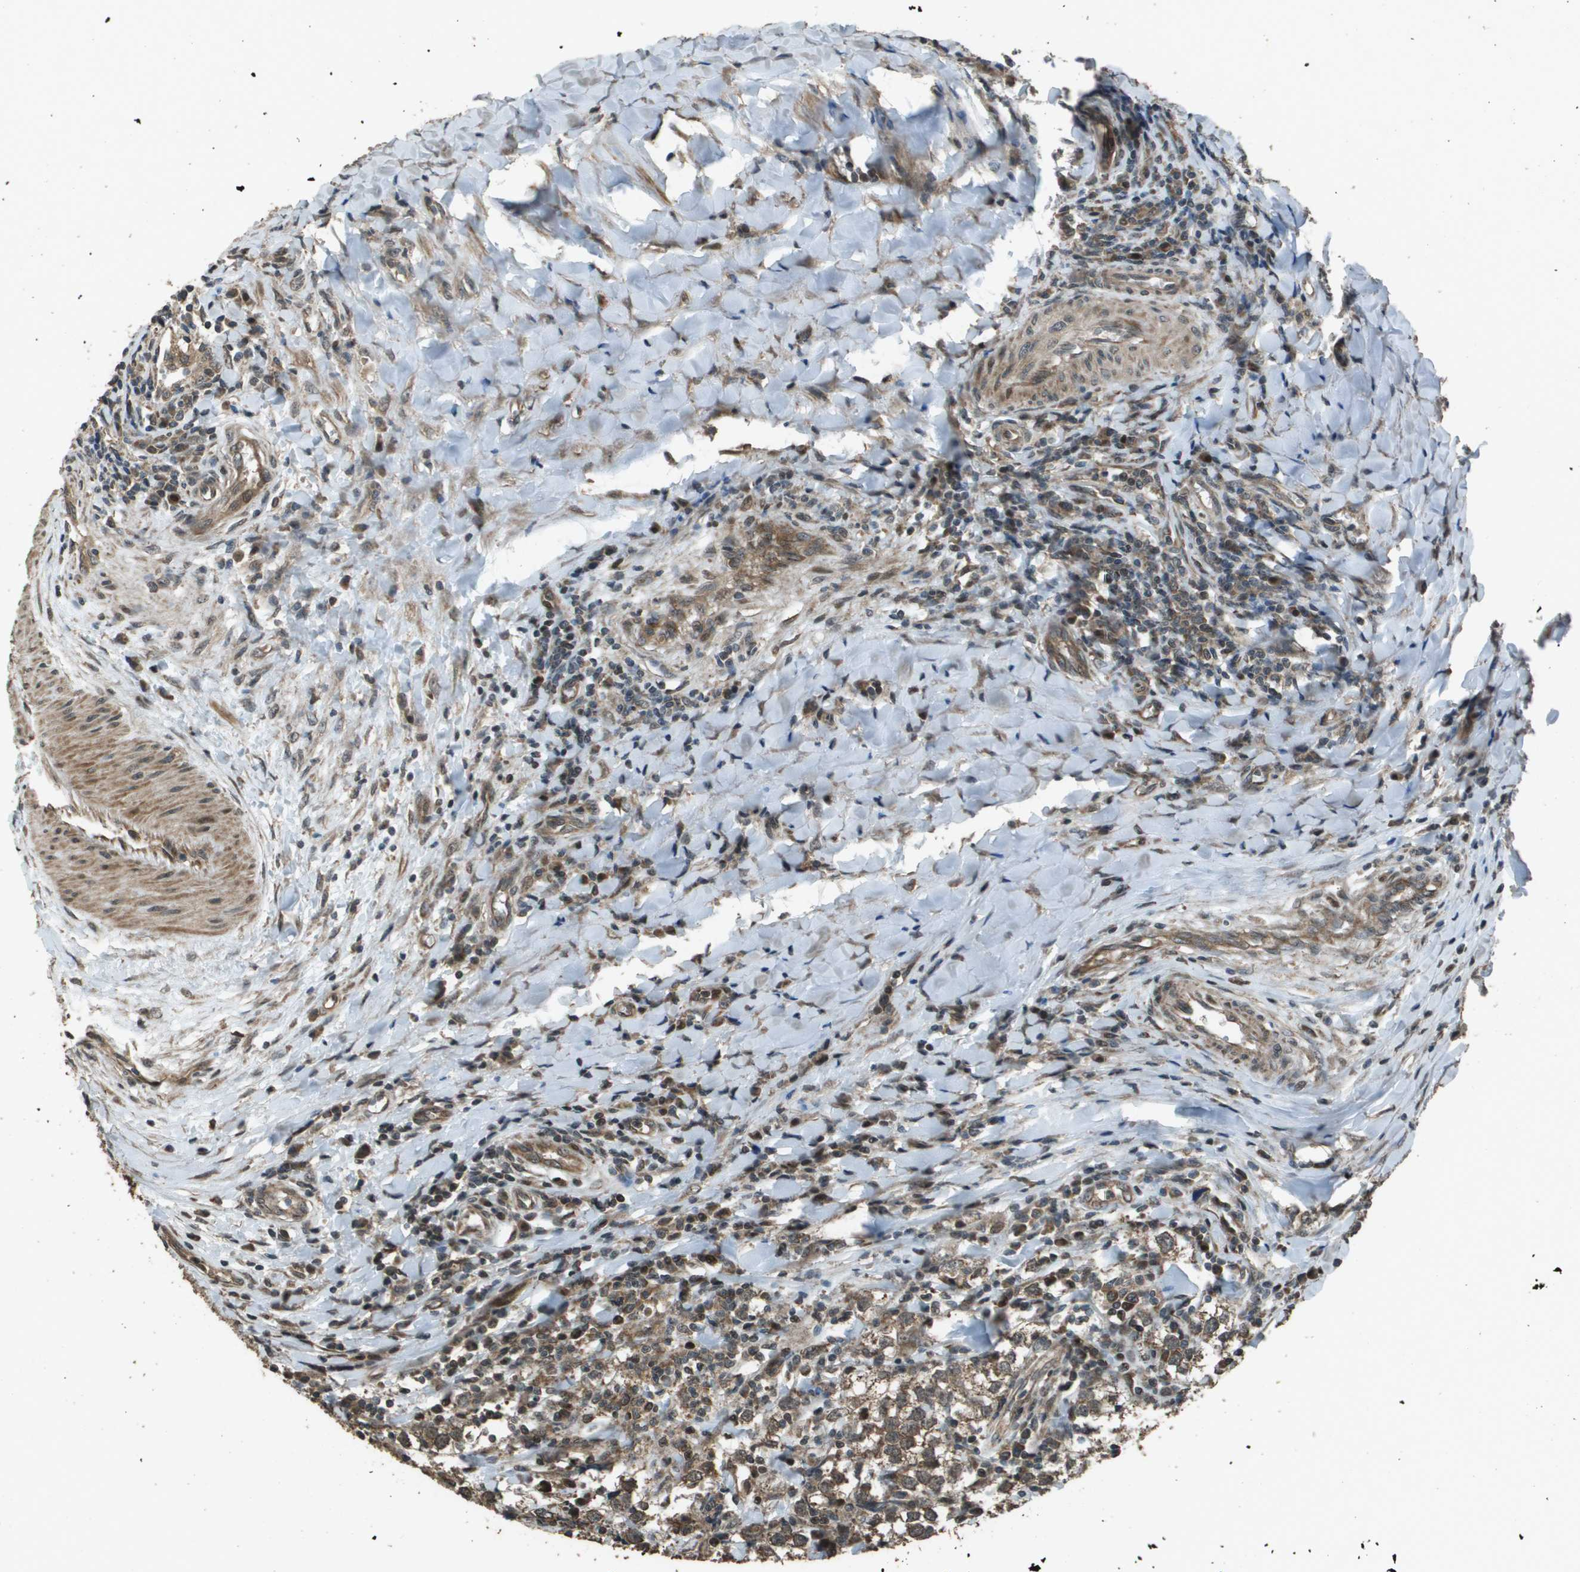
{"staining": {"intensity": "moderate", "quantity": ">75%", "location": "cytoplasmic/membranous"}, "tissue": "testis cancer", "cell_type": "Tumor cells", "image_type": "cancer", "snomed": [{"axis": "morphology", "description": "Seminoma, NOS"}, {"axis": "morphology", "description": "Carcinoma, Embryonal, NOS"}, {"axis": "topography", "description": "Testis"}], "caption": "Brown immunohistochemical staining in human seminoma (testis) exhibits moderate cytoplasmic/membranous positivity in approximately >75% of tumor cells.", "gene": "FIG4", "patient": {"sex": "male", "age": 36}}